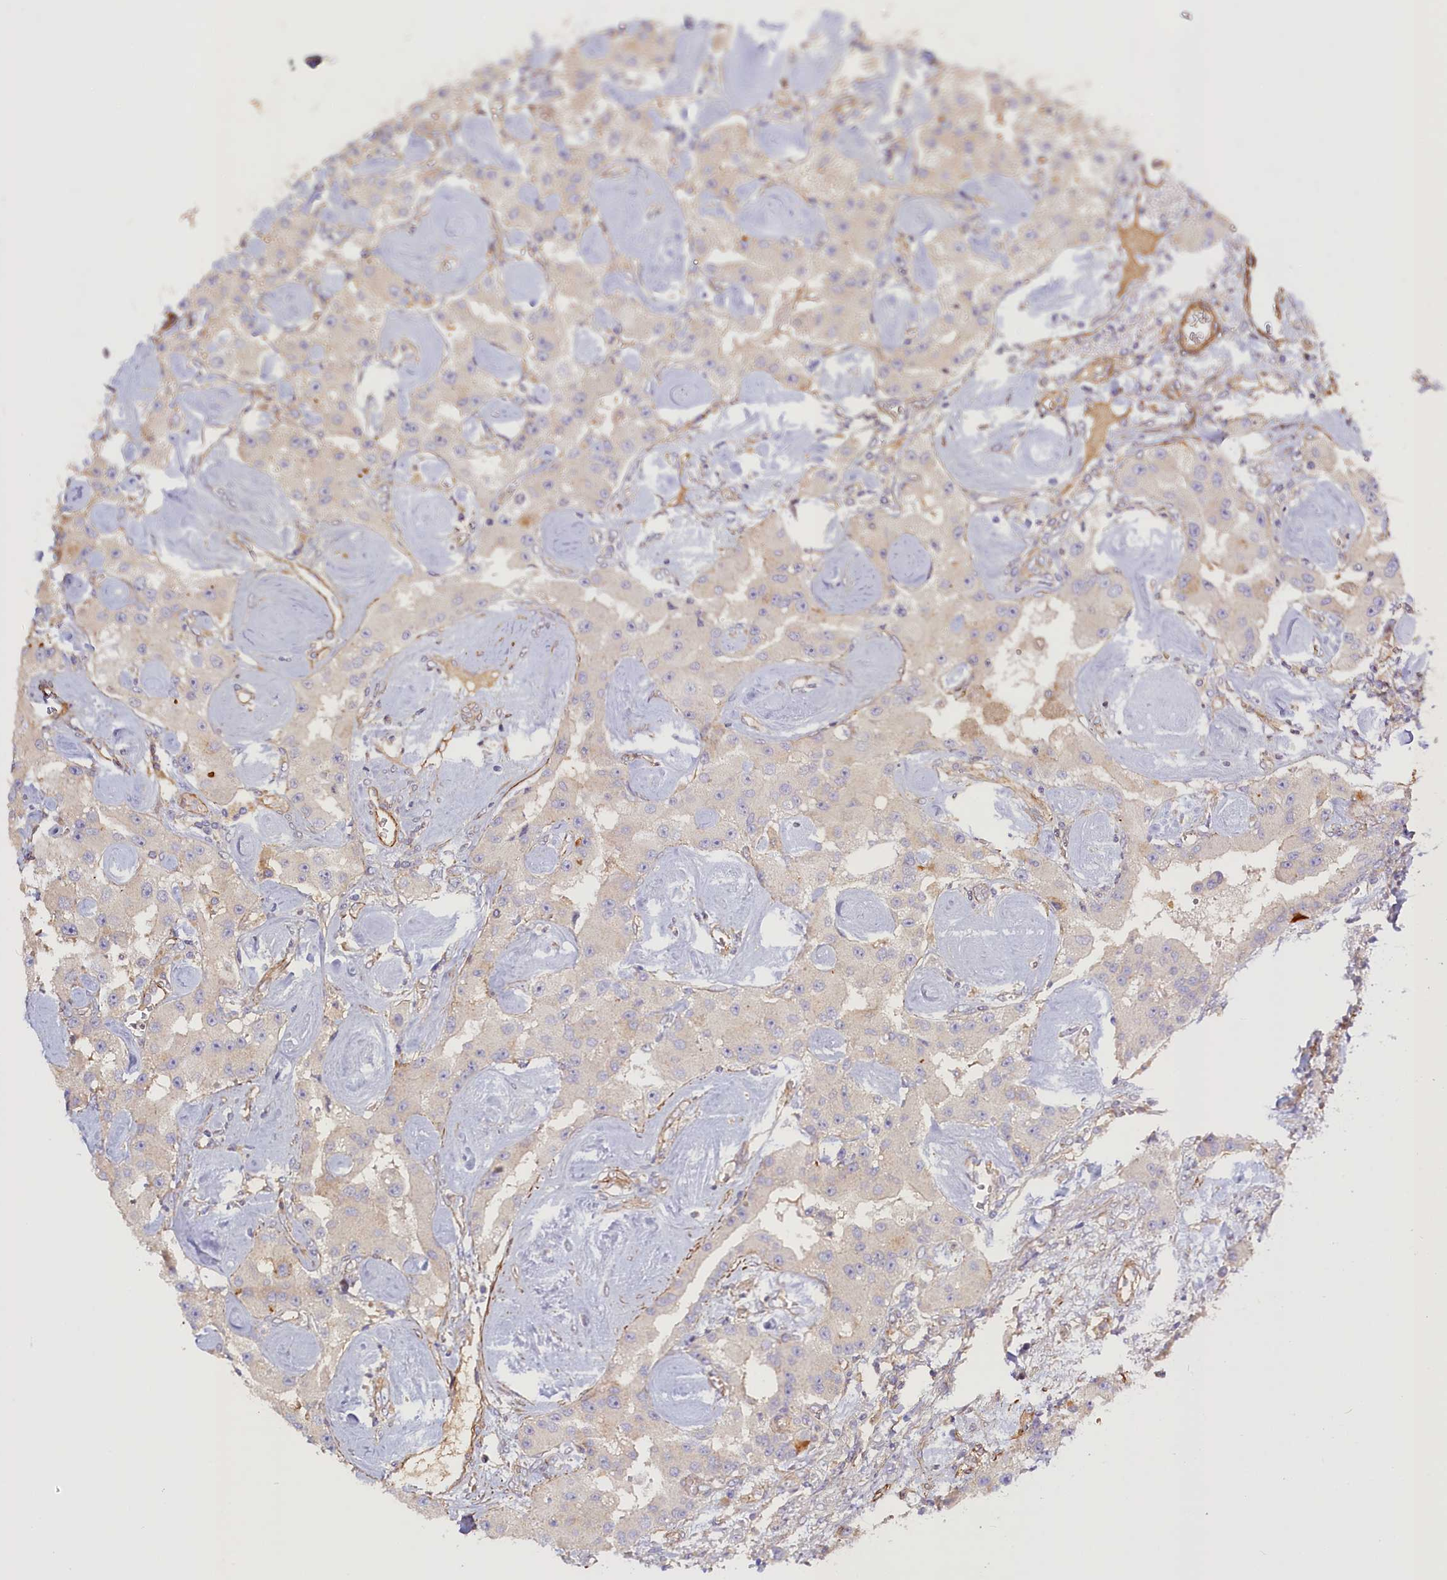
{"staining": {"intensity": "negative", "quantity": "none", "location": "none"}, "tissue": "carcinoid", "cell_type": "Tumor cells", "image_type": "cancer", "snomed": [{"axis": "morphology", "description": "Carcinoid, malignant, NOS"}, {"axis": "topography", "description": "Pancreas"}], "caption": "IHC micrograph of carcinoid stained for a protein (brown), which displays no positivity in tumor cells.", "gene": "FUZ", "patient": {"sex": "male", "age": 41}}